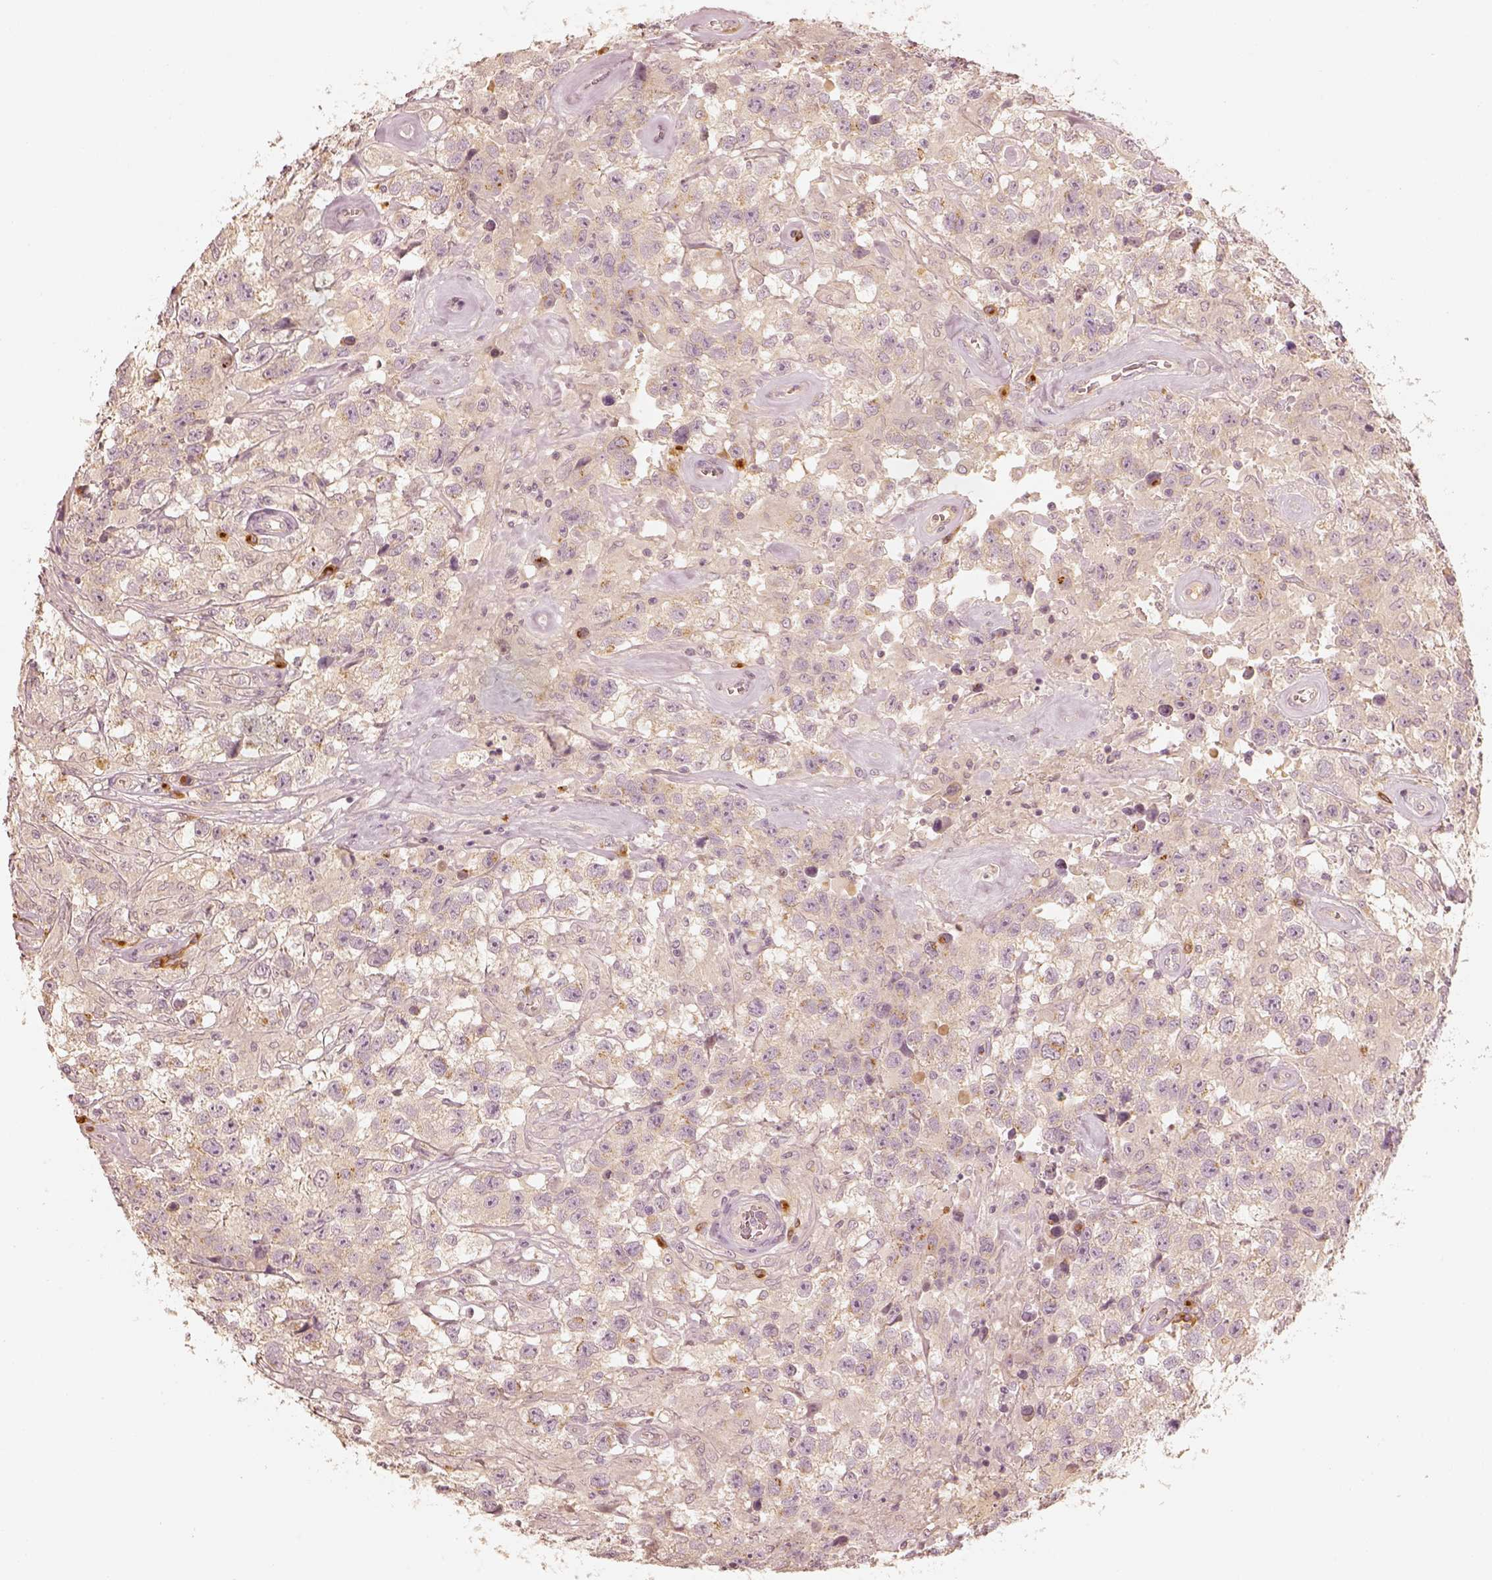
{"staining": {"intensity": "negative", "quantity": "none", "location": "none"}, "tissue": "testis cancer", "cell_type": "Tumor cells", "image_type": "cancer", "snomed": [{"axis": "morphology", "description": "Seminoma, NOS"}, {"axis": "topography", "description": "Testis"}], "caption": "Immunohistochemistry of human testis cancer reveals no expression in tumor cells.", "gene": "GORASP2", "patient": {"sex": "male", "age": 43}}